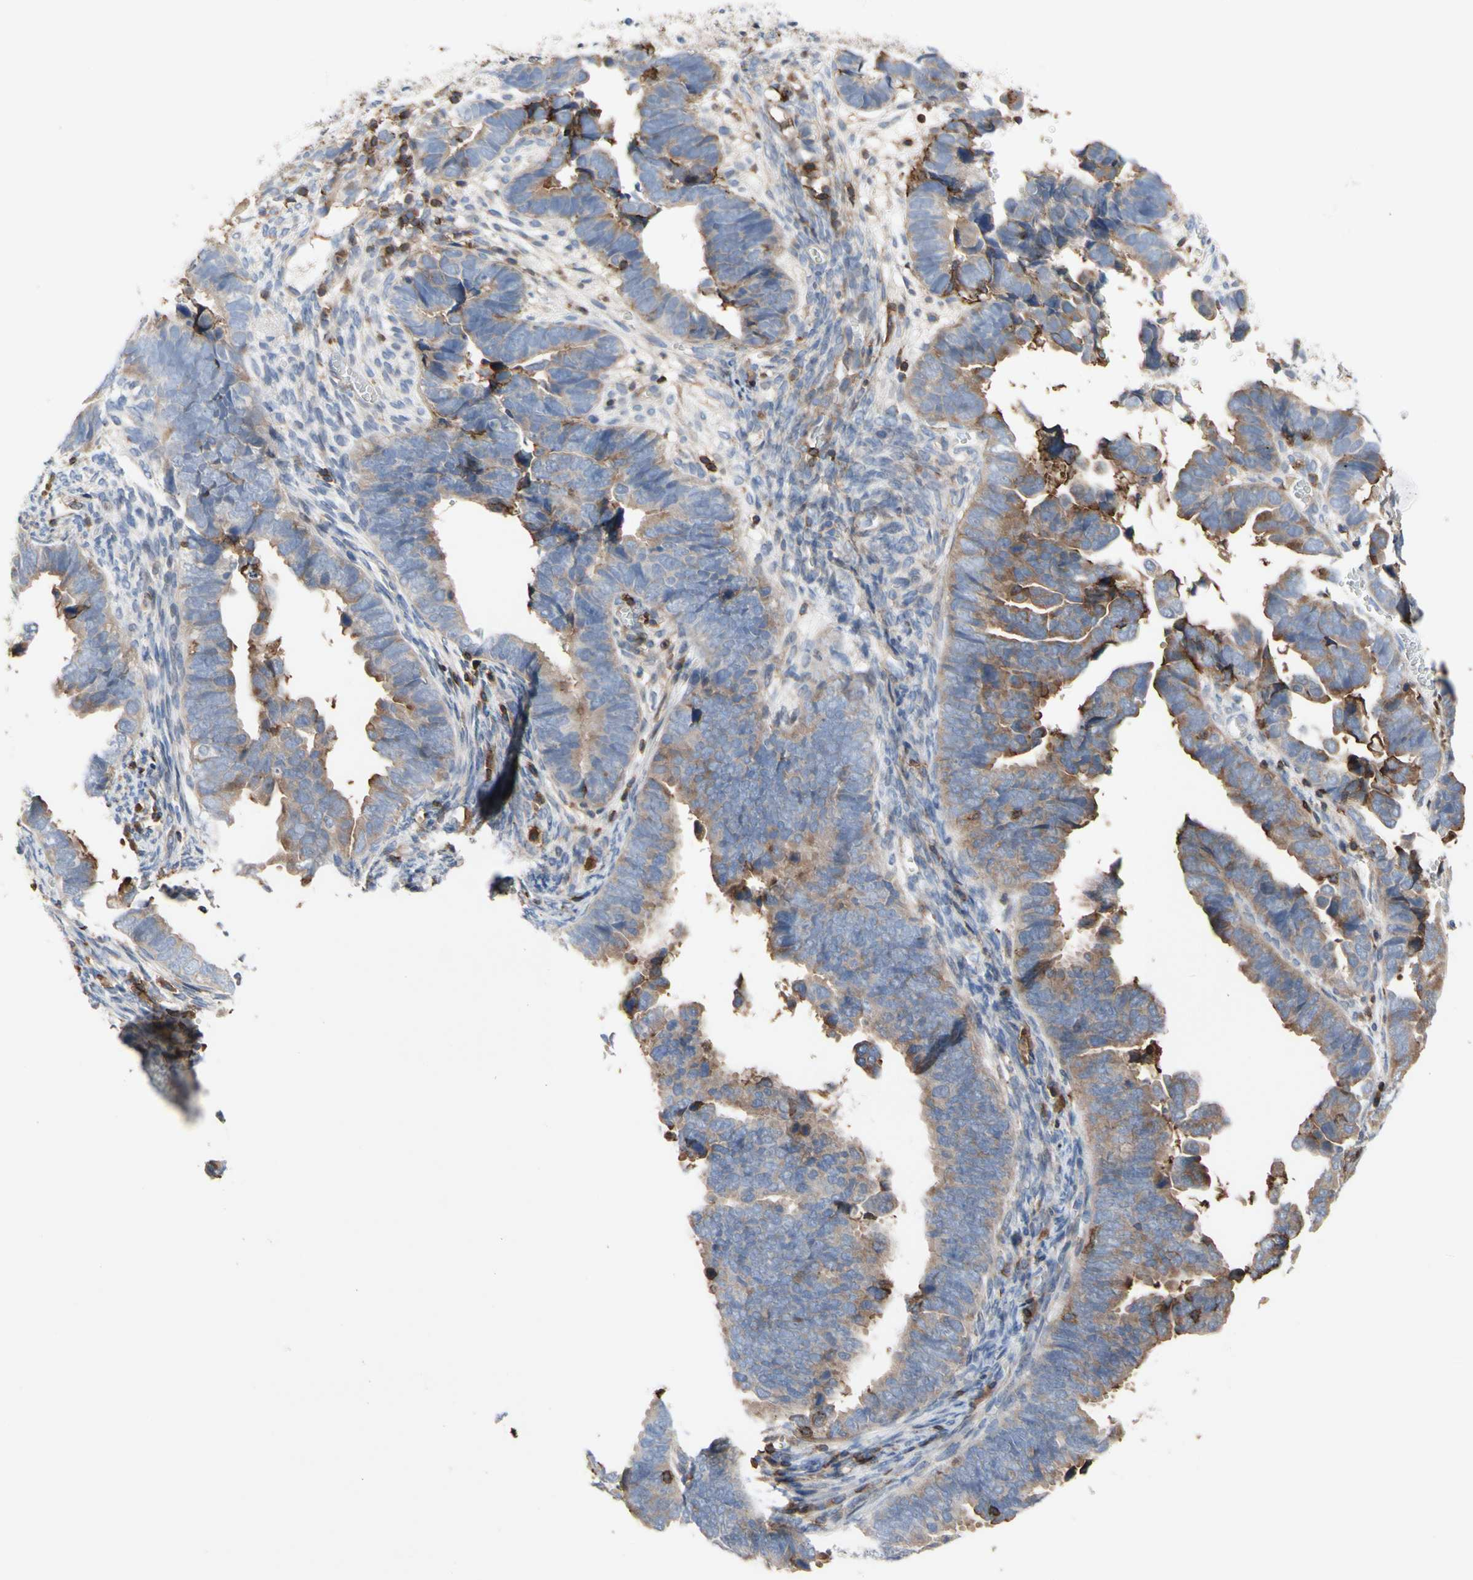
{"staining": {"intensity": "weak", "quantity": ">75%", "location": "cytoplasmic/membranous"}, "tissue": "endometrial cancer", "cell_type": "Tumor cells", "image_type": "cancer", "snomed": [{"axis": "morphology", "description": "Adenocarcinoma, NOS"}, {"axis": "topography", "description": "Endometrium"}], "caption": "Endometrial cancer (adenocarcinoma) was stained to show a protein in brown. There is low levels of weak cytoplasmic/membranous staining in approximately >75% of tumor cells.", "gene": "ANXA6", "patient": {"sex": "female", "age": 75}}